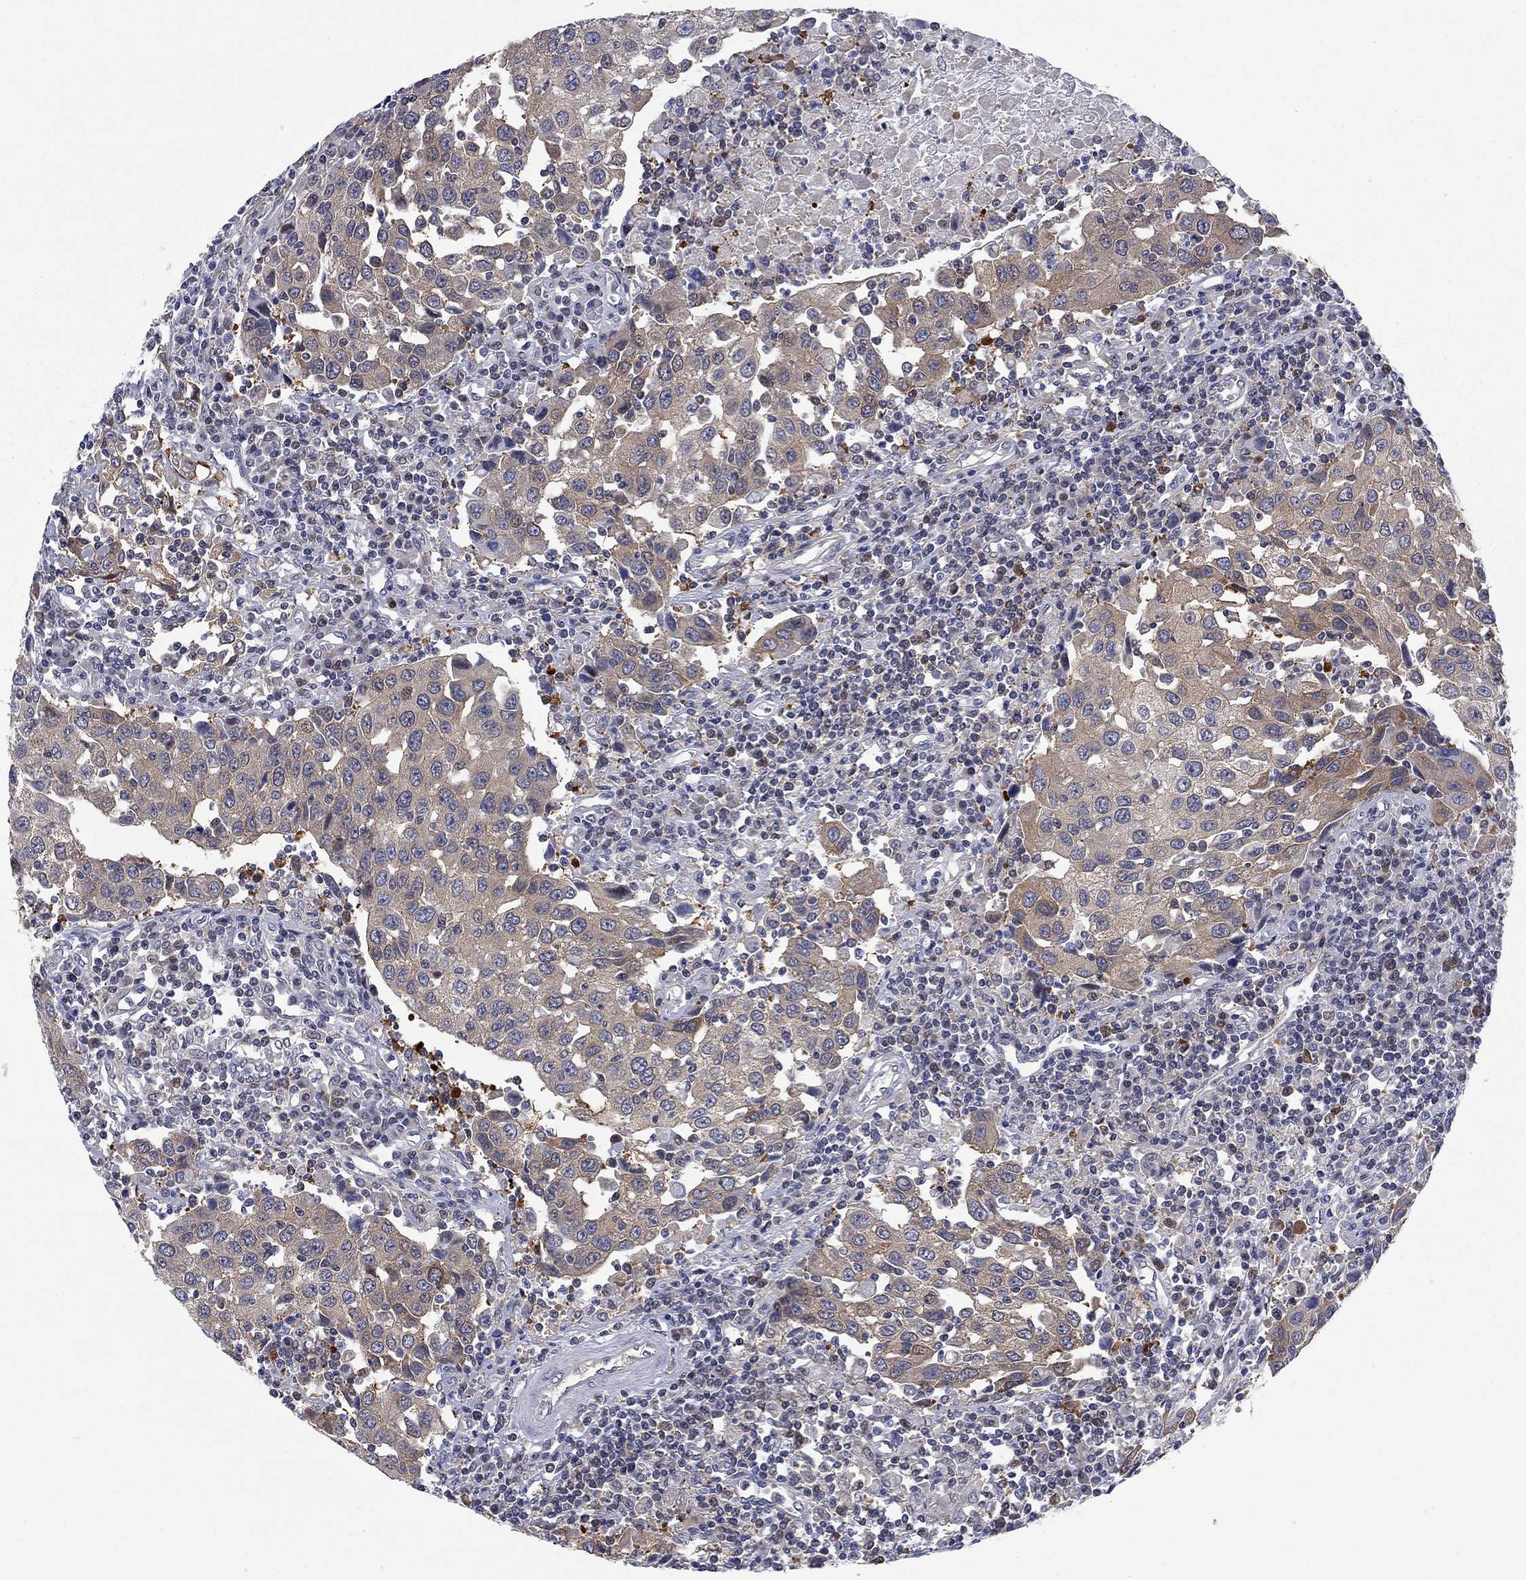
{"staining": {"intensity": "moderate", "quantity": "<25%", "location": "cytoplasmic/membranous"}, "tissue": "urothelial cancer", "cell_type": "Tumor cells", "image_type": "cancer", "snomed": [{"axis": "morphology", "description": "Urothelial carcinoma, High grade"}, {"axis": "topography", "description": "Urinary bladder"}], "caption": "Urothelial cancer was stained to show a protein in brown. There is low levels of moderate cytoplasmic/membranous staining in about <25% of tumor cells. The staining is performed using DAB (3,3'-diaminobenzidine) brown chromogen to label protein expression. The nuclei are counter-stained blue using hematoxylin.", "gene": "GALNT8", "patient": {"sex": "female", "age": 85}}